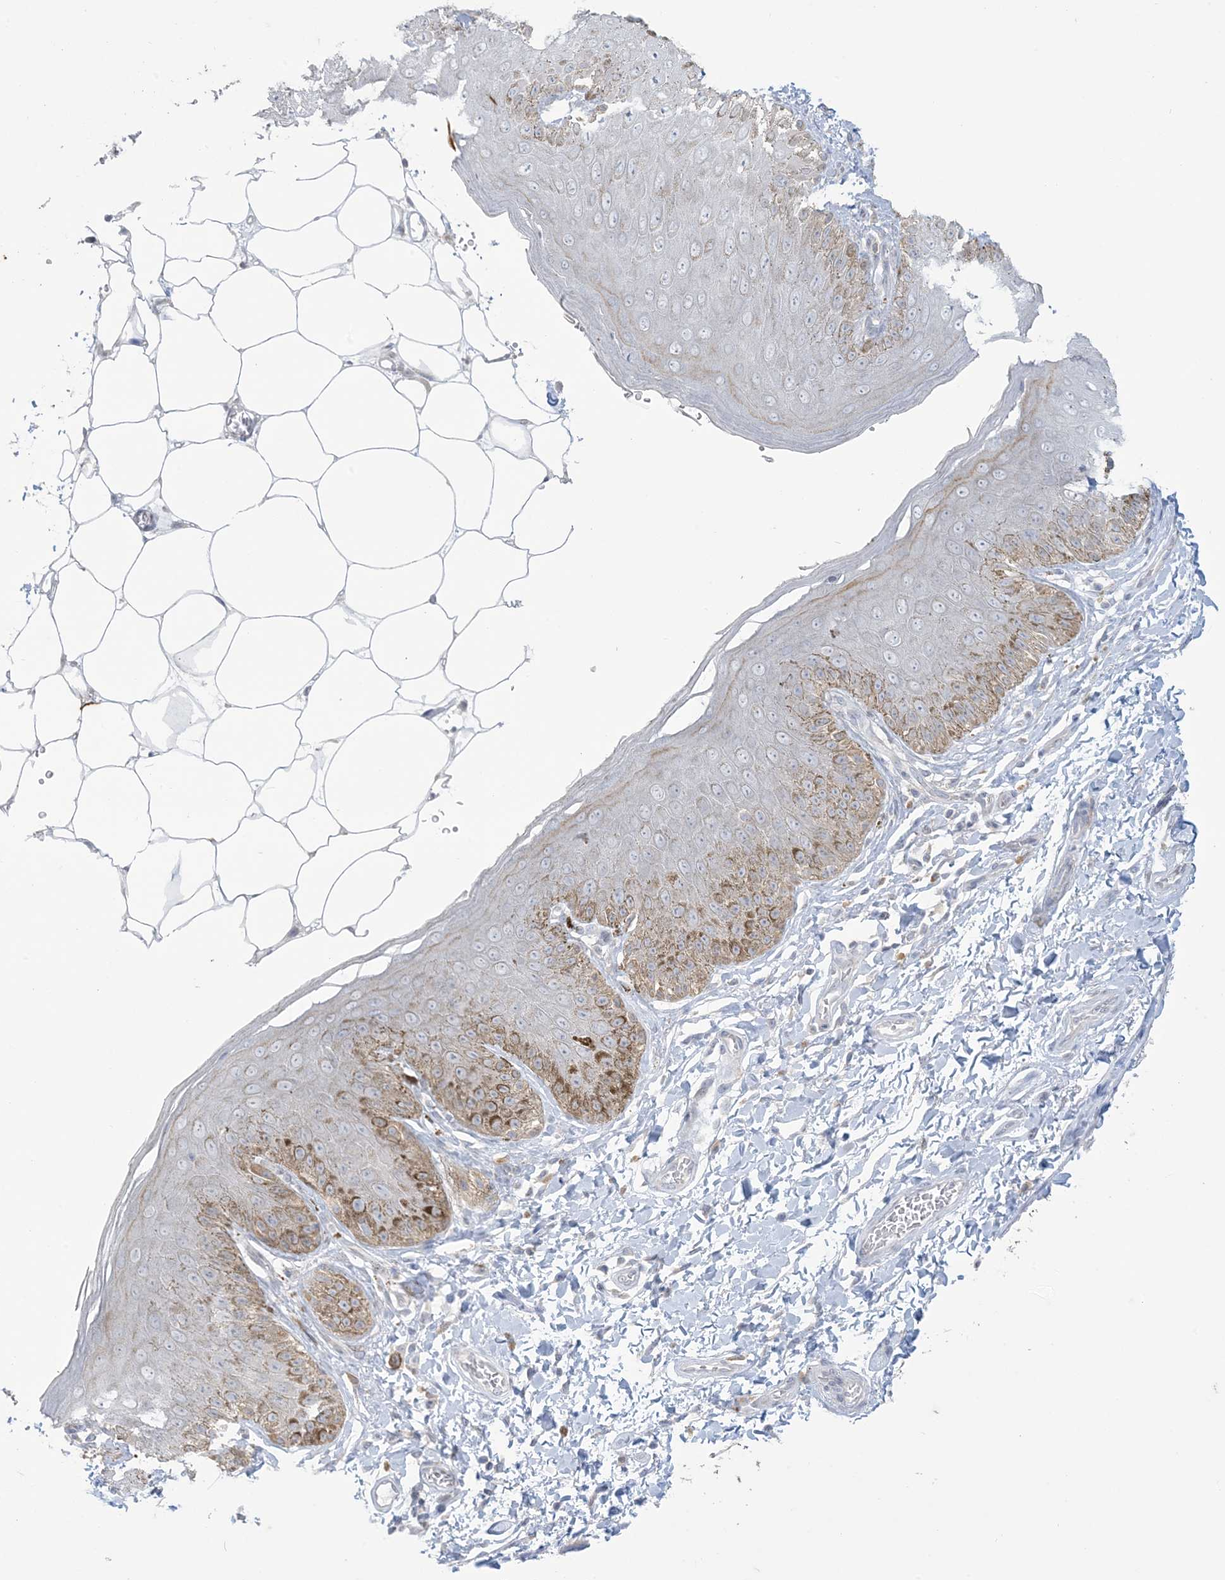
{"staining": {"intensity": "moderate", "quantity": "<25%", "location": "cytoplasmic/membranous"}, "tissue": "skin", "cell_type": "Epidermal cells", "image_type": "normal", "snomed": [{"axis": "morphology", "description": "Normal tissue, NOS"}, {"axis": "topography", "description": "Anal"}], "caption": "A brown stain labels moderate cytoplasmic/membranous positivity of a protein in epidermal cells of benign skin.", "gene": "KIF3A", "patient": {"sex": "male", "age": 44}}